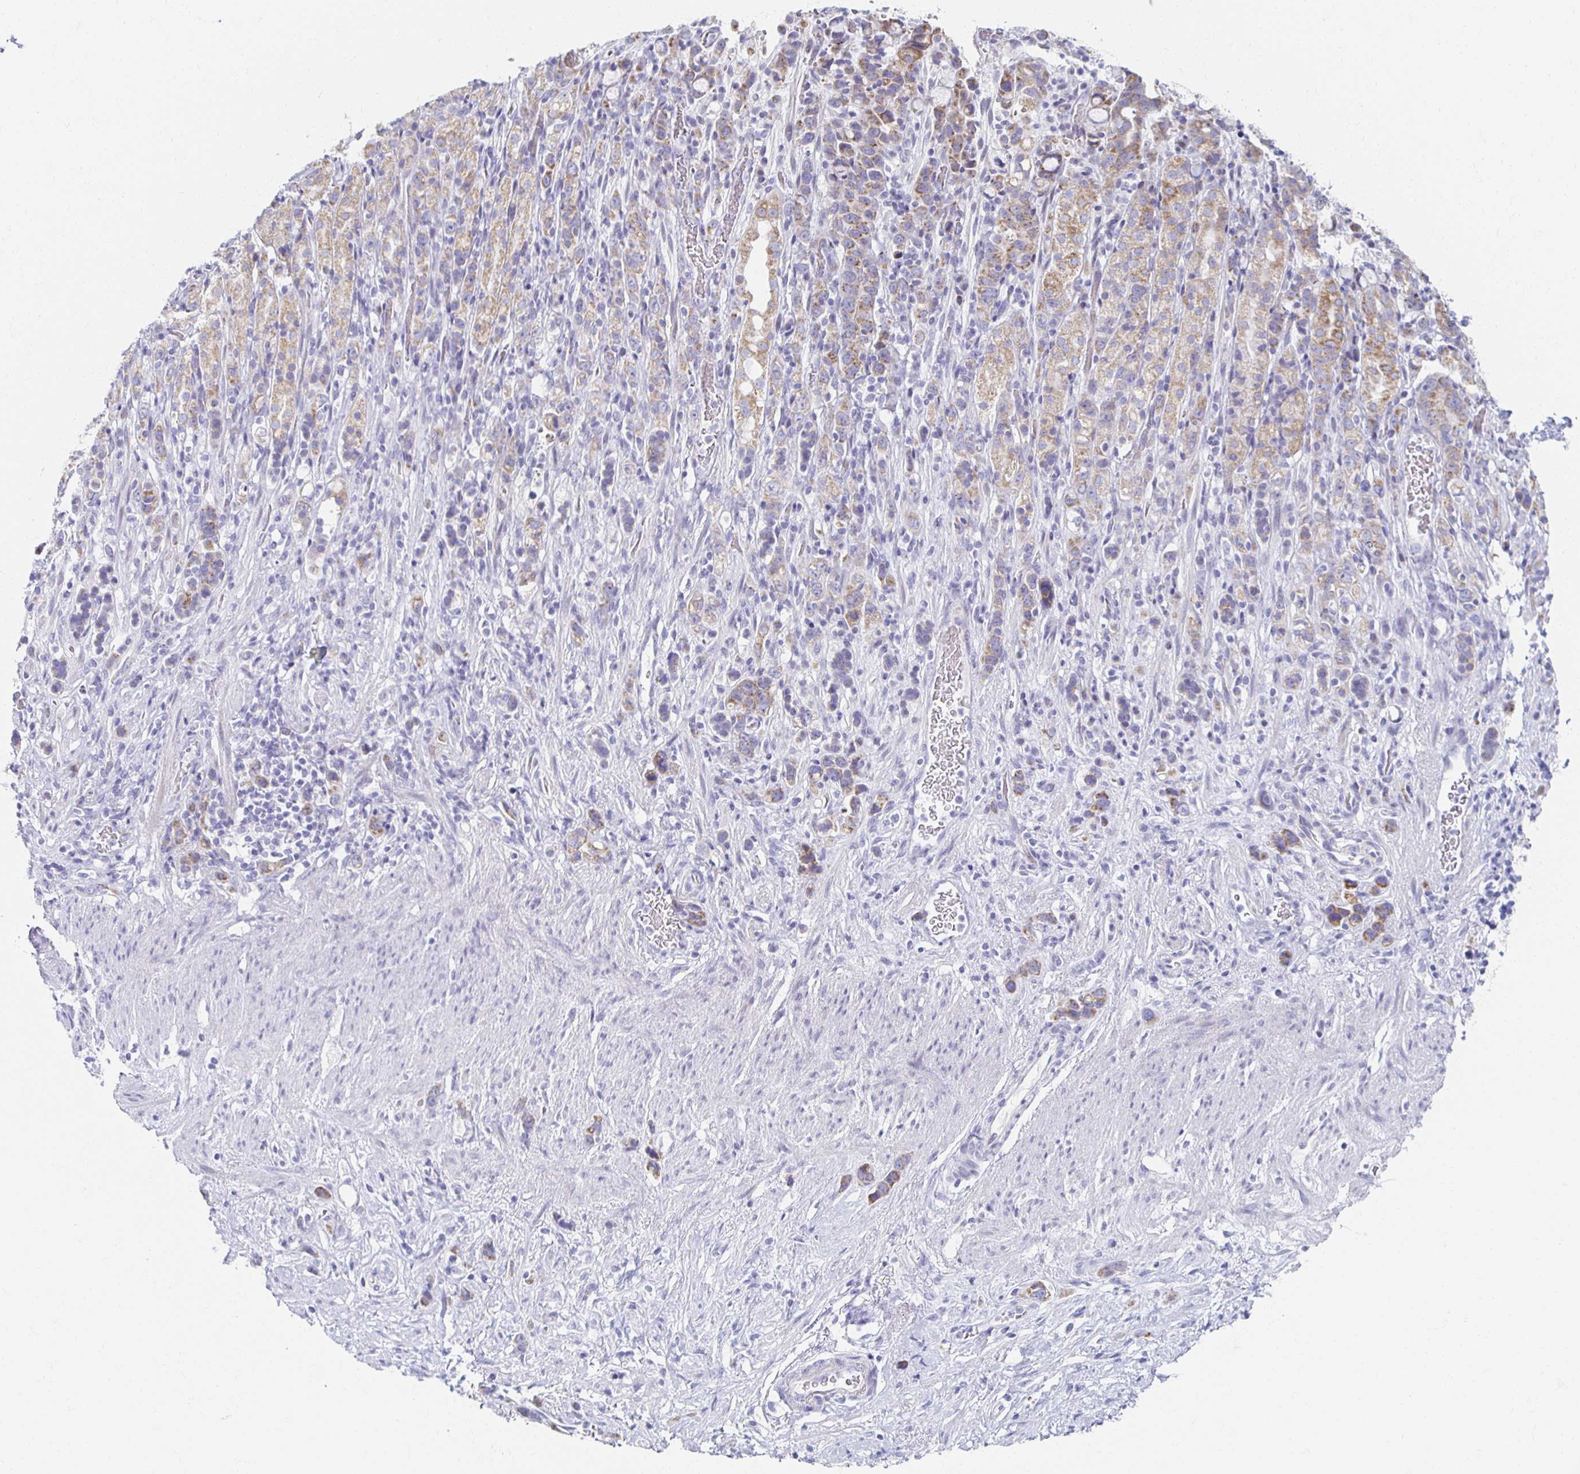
{"staining": {"intensity": "moderate", "quantity": "25%-75%", "location": "cytoplasmic/membranous"}, "tissue": "stomach cancer", "cell_type": "Tumor cells", "image_type": "cancer", "snomed": [{"axis": "morphology", "description": "Adenocarcinoma, NOS"}, {"axis": "topography", "description": "Stomach"}], "caption": "Protein expression analysis of human stomach adenocarcinoma reveals moderate cytoplasmic/membranous staining in about 25%-75% of tumor cells.", "gene": "TEX44", "patient": {"sex": "female", "age": 65}}